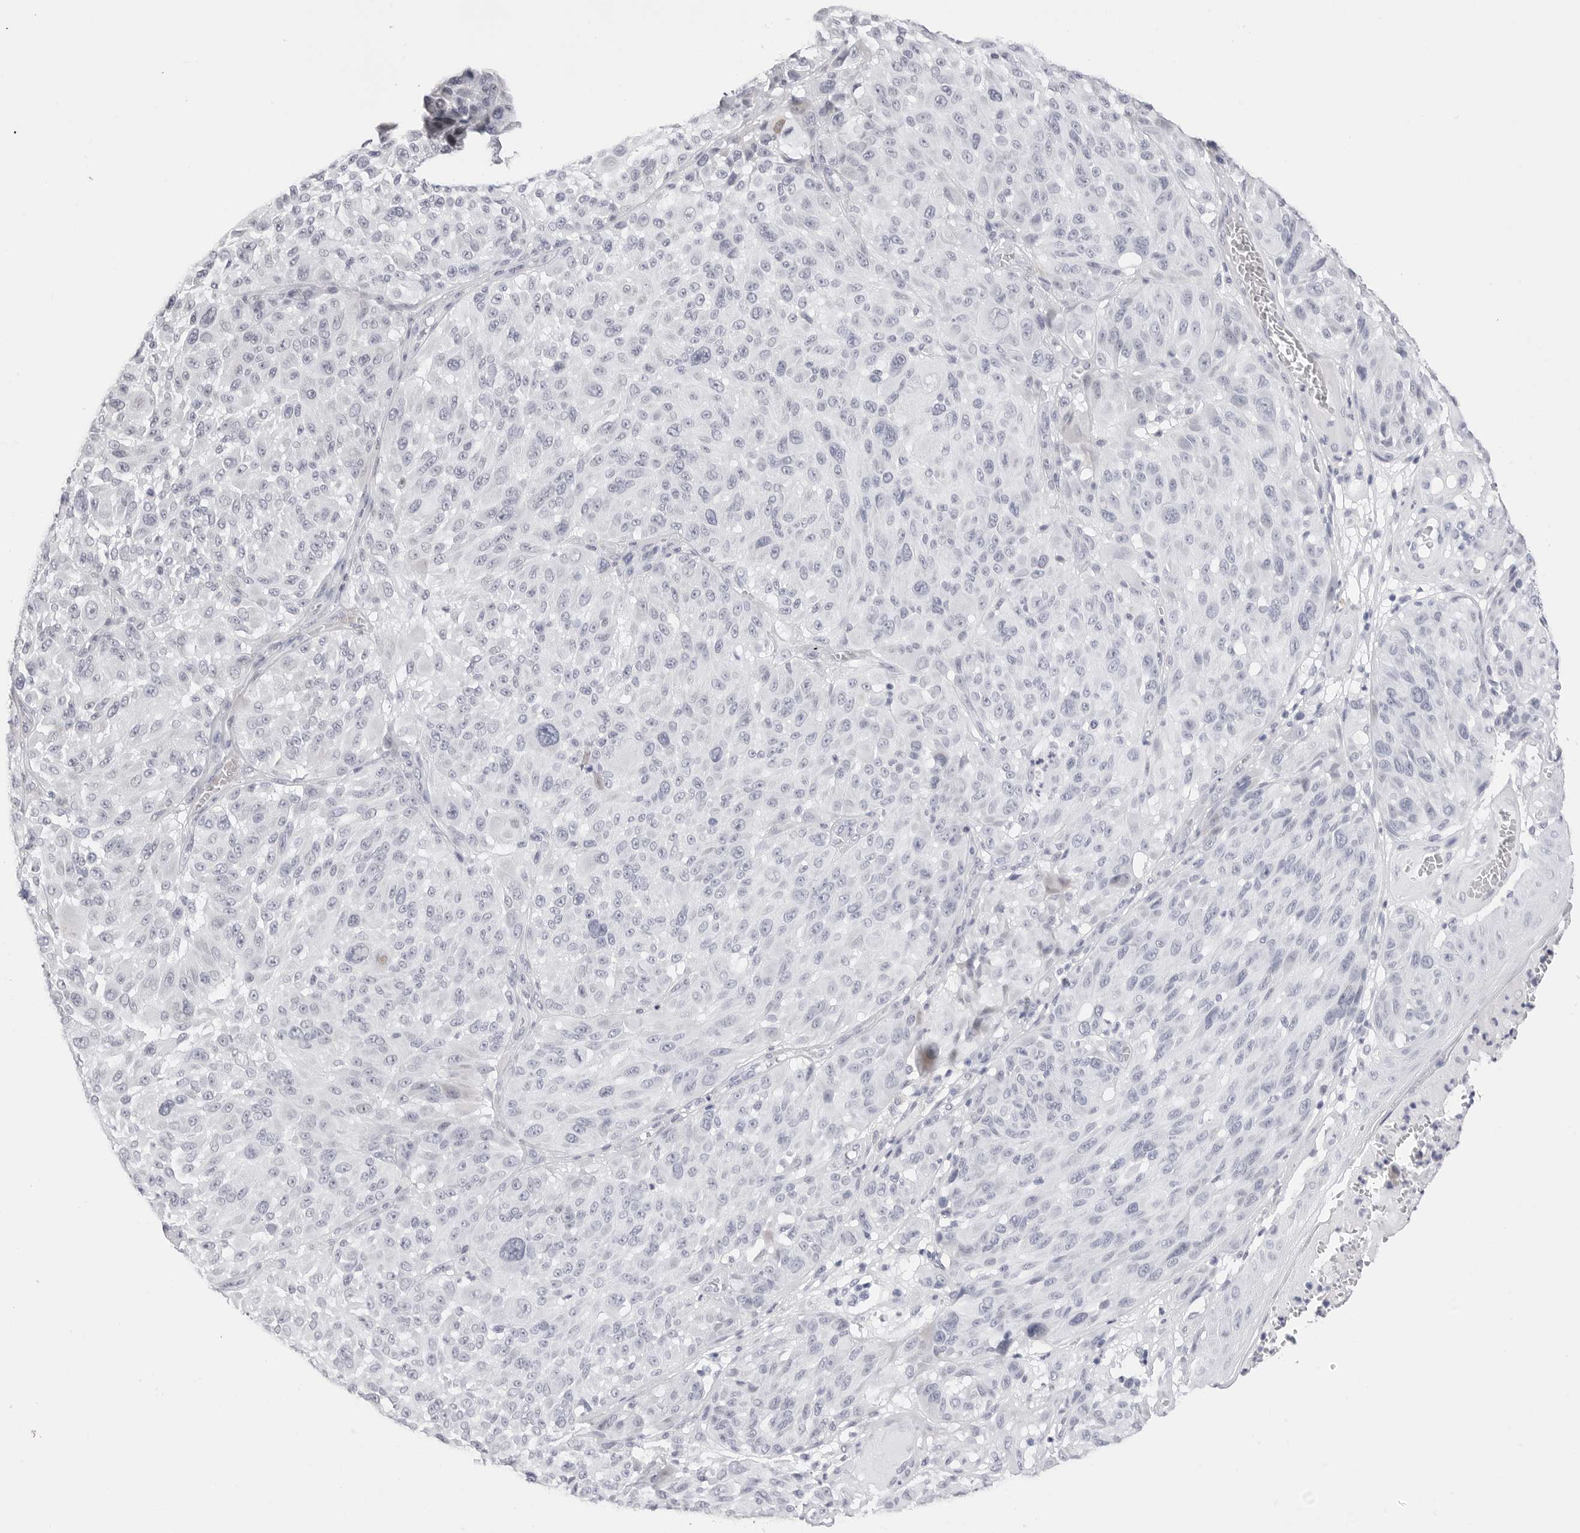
{"staining": {"intensity": "negative", "quantity": "none", "location": "none"}, "tissue": "melanoma", "cell_type": "Tumor cells", "image_type": "cancer", "snomed": [{"axis": "morphology", "description": "Malignant melanoma, NOS"}, {"axis": "topography", "description": "Skin"}], "caption": "Tumor cells show no significant expression in melanoma.", "gene": "TSSK1B", "patient": {"sex": "male", "age": 83}}